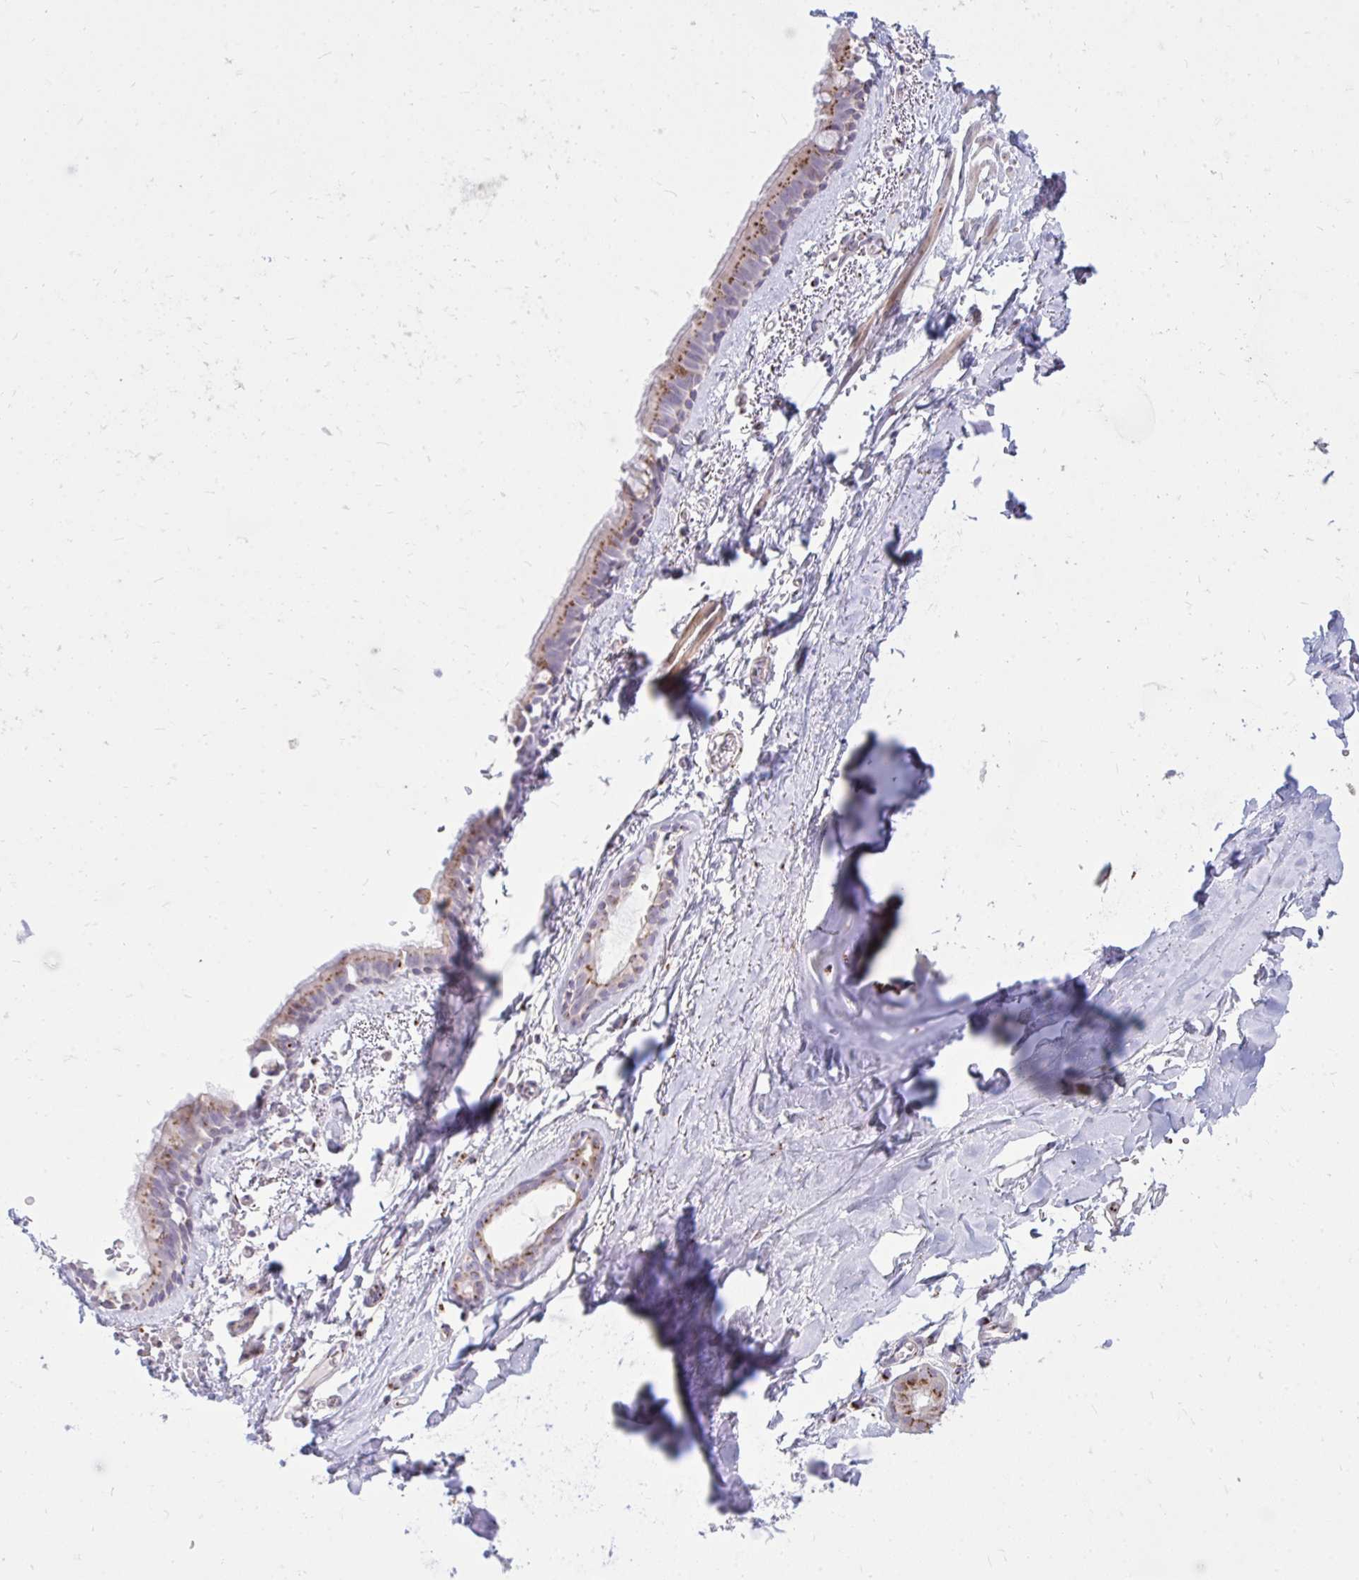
{"staining": {"intensity": "negative", "quantity": "none", "location": "none"}, "tissue": "soft tissue", "cell_type": "Chondrocytes", "image_type": "normal", "snomed": [{"axis": "morphology", "description": "Normal tissue, NOS"}, {"axis": "topography", "description": "Cartilage tissue"}, {"axis": "topography", "description": "Bronchus"}, {"axis": "topography", "description": "Peripheral nerve tissue"}], "caption": "Immunohistochemistry (IHC) image of unremarkable soft tissue: soft tissue stained with DAB (3,3'-diaminobenzidine) shows no significant protein staining in chondrocytes. The staining is performed using DAB brown chromogen with nuclei counter-stained in using hematoxylin.", "gene": "RAB6A", "patient": {"sex": "male", "age": 67}}